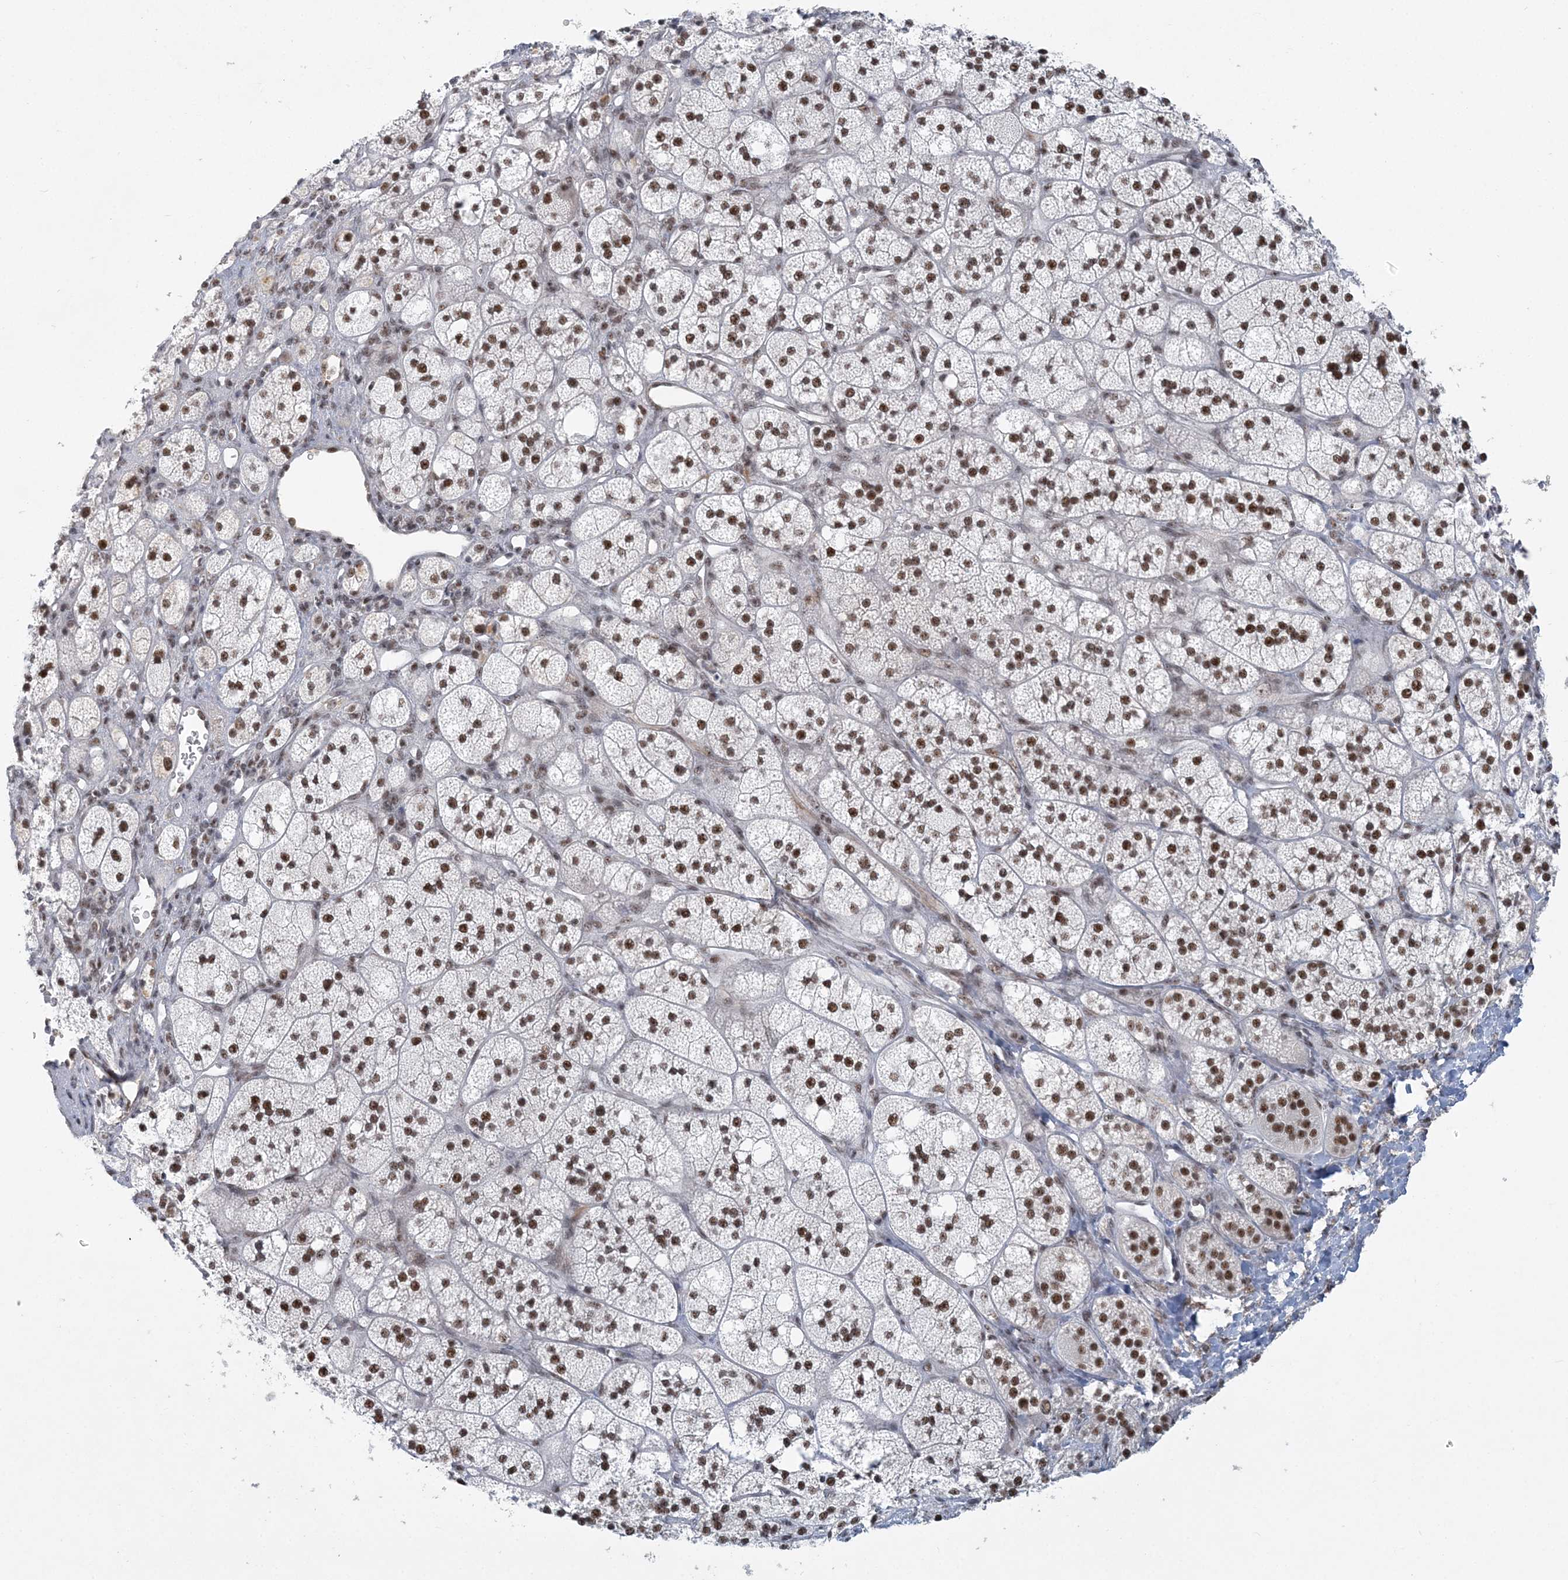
{"staining": {"intensity": "strong", "quantity": ">75%", "location": "nuclear"}, "tissue": "adrenal gland", "cell_type": "Glandular cells", "image_type": "normal", "snomed": [{"axis": "morphology", "description": "Normal tissue, NOS"}, {"axis": "topography", "description": "Adrenal gland"}], "caption": "IHC (DAB (3,3'-diaminobenzidine)) staining of benign human adrenal gland reveals strong nuclear protein positivity in about >75% of glandular cells. (DAB = brown stain, brightfield microscopy at high magnification).", "gene": "PLRG1", "patient": {"sex": "male", "age": 61}}